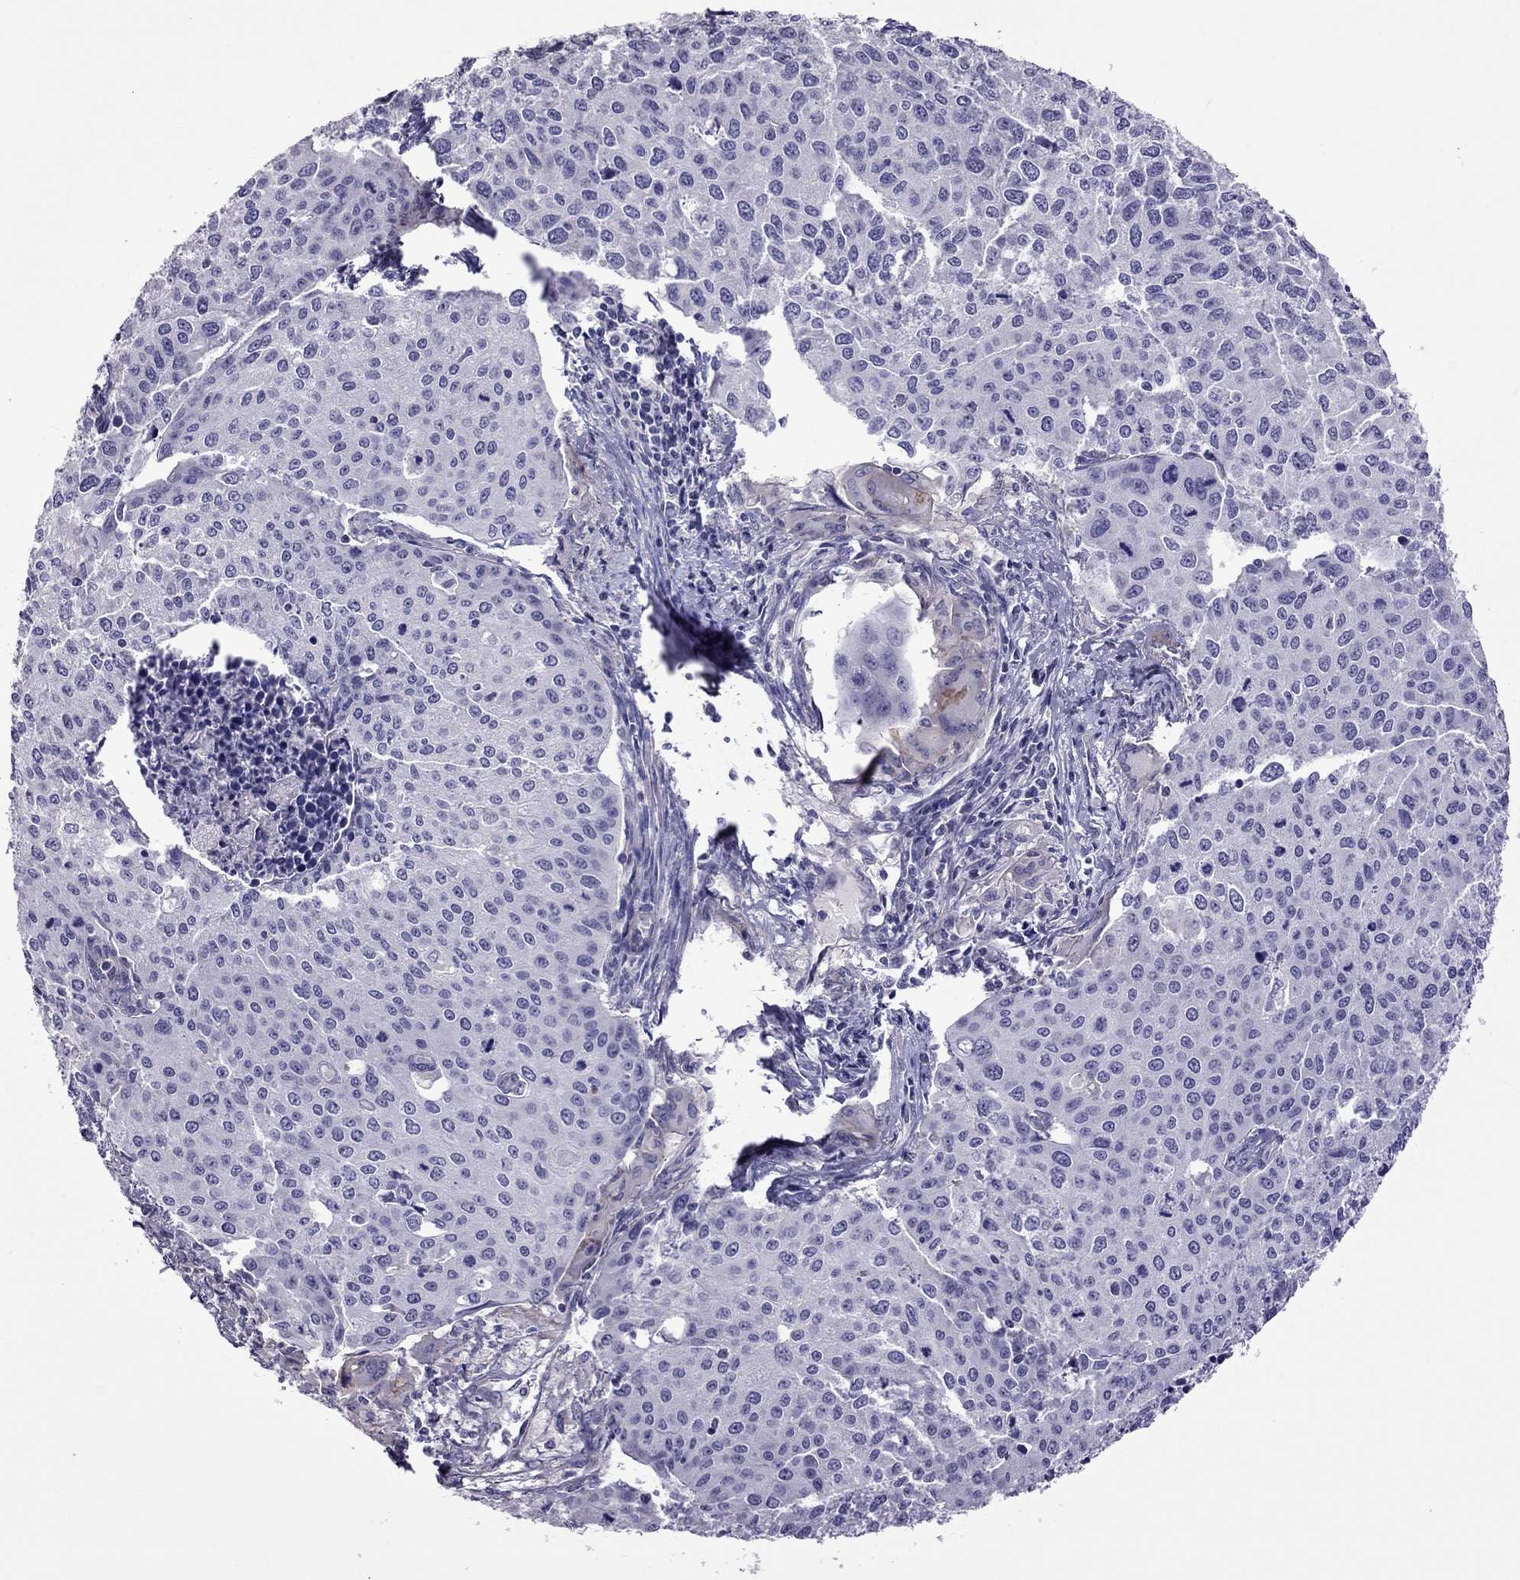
{"staining": {"intensity": "negative", "quantity": "none", "location": "none"}, "tissue": "cervical cancer", "cell_type": "Tumor cells", "image_type": "cancer", "snomed": [{"axis": "morphology", "description": "Squamous cell carcinoma, NOS"}, {"axis": "topography", "description": "Cervix"}], "caption": "This is a photomicrograph of immunohistochemistry staining of cervical squamous cell carcinoma, which shows no positivity in tumor cells.", "gene": "SLC16A8", "patient": {"sex": "female", "age": 38}}